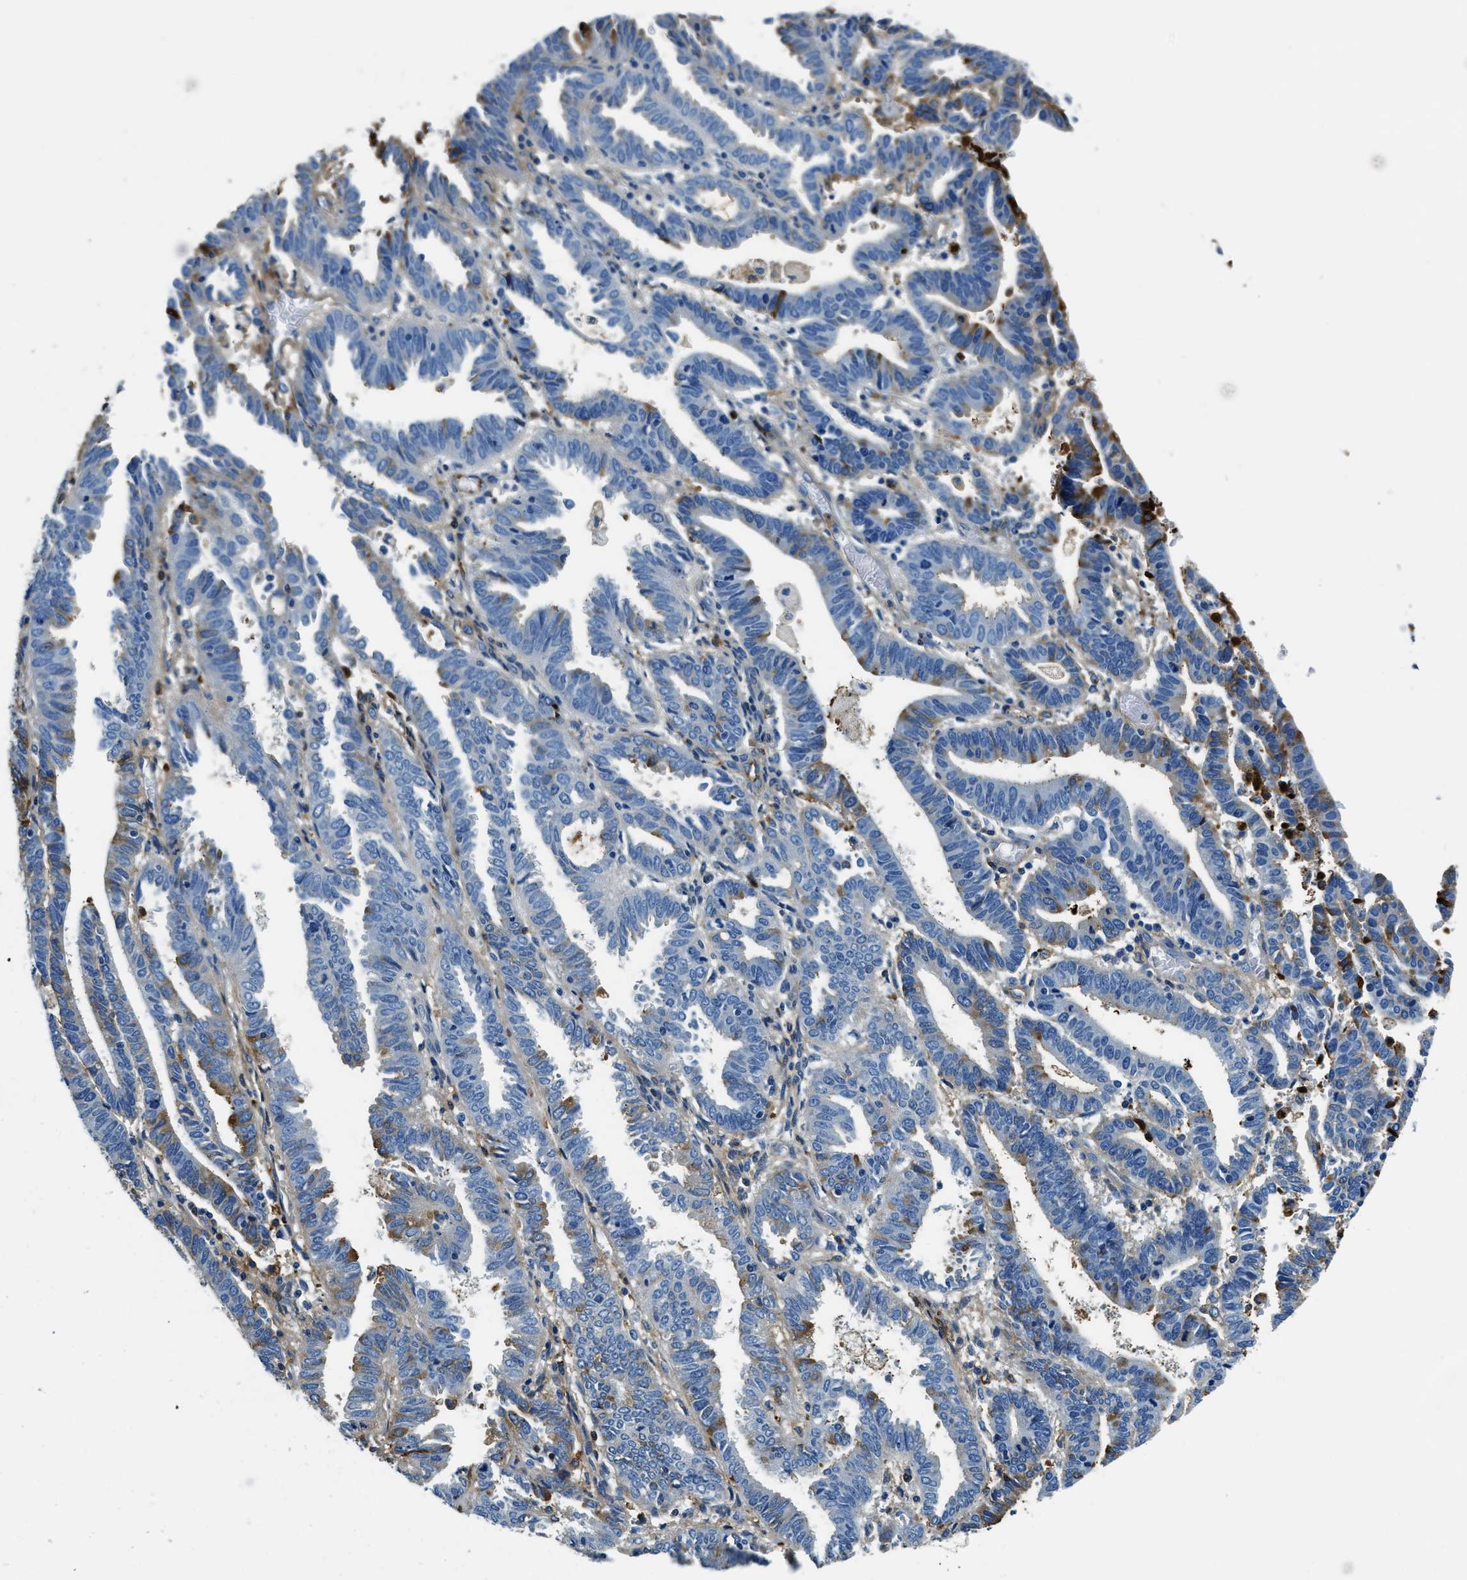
{"staining": {"intensity": "moderate", "quantity": "25%-75%", "location": "cytoplasmic/membranous"}, "tissue": "endometrial cancer", "cell_type": "Tumor cells", "image_type": "cancer", "snomed": [{"axis": "morphology", "description": "Adenocarcinoma, NOS"}, {"axis": "topography", "description": "Uterus"}], "caption": "Immunohistochemical staining of human adenocarcinoma (endometrial) demonstrates medium levels of moderate cytoplasmic/membranous protein staining in about 25%-75% of tumor cells.", "gene": "TMEM186", "patient": {"sex": "female", "age": 83}}